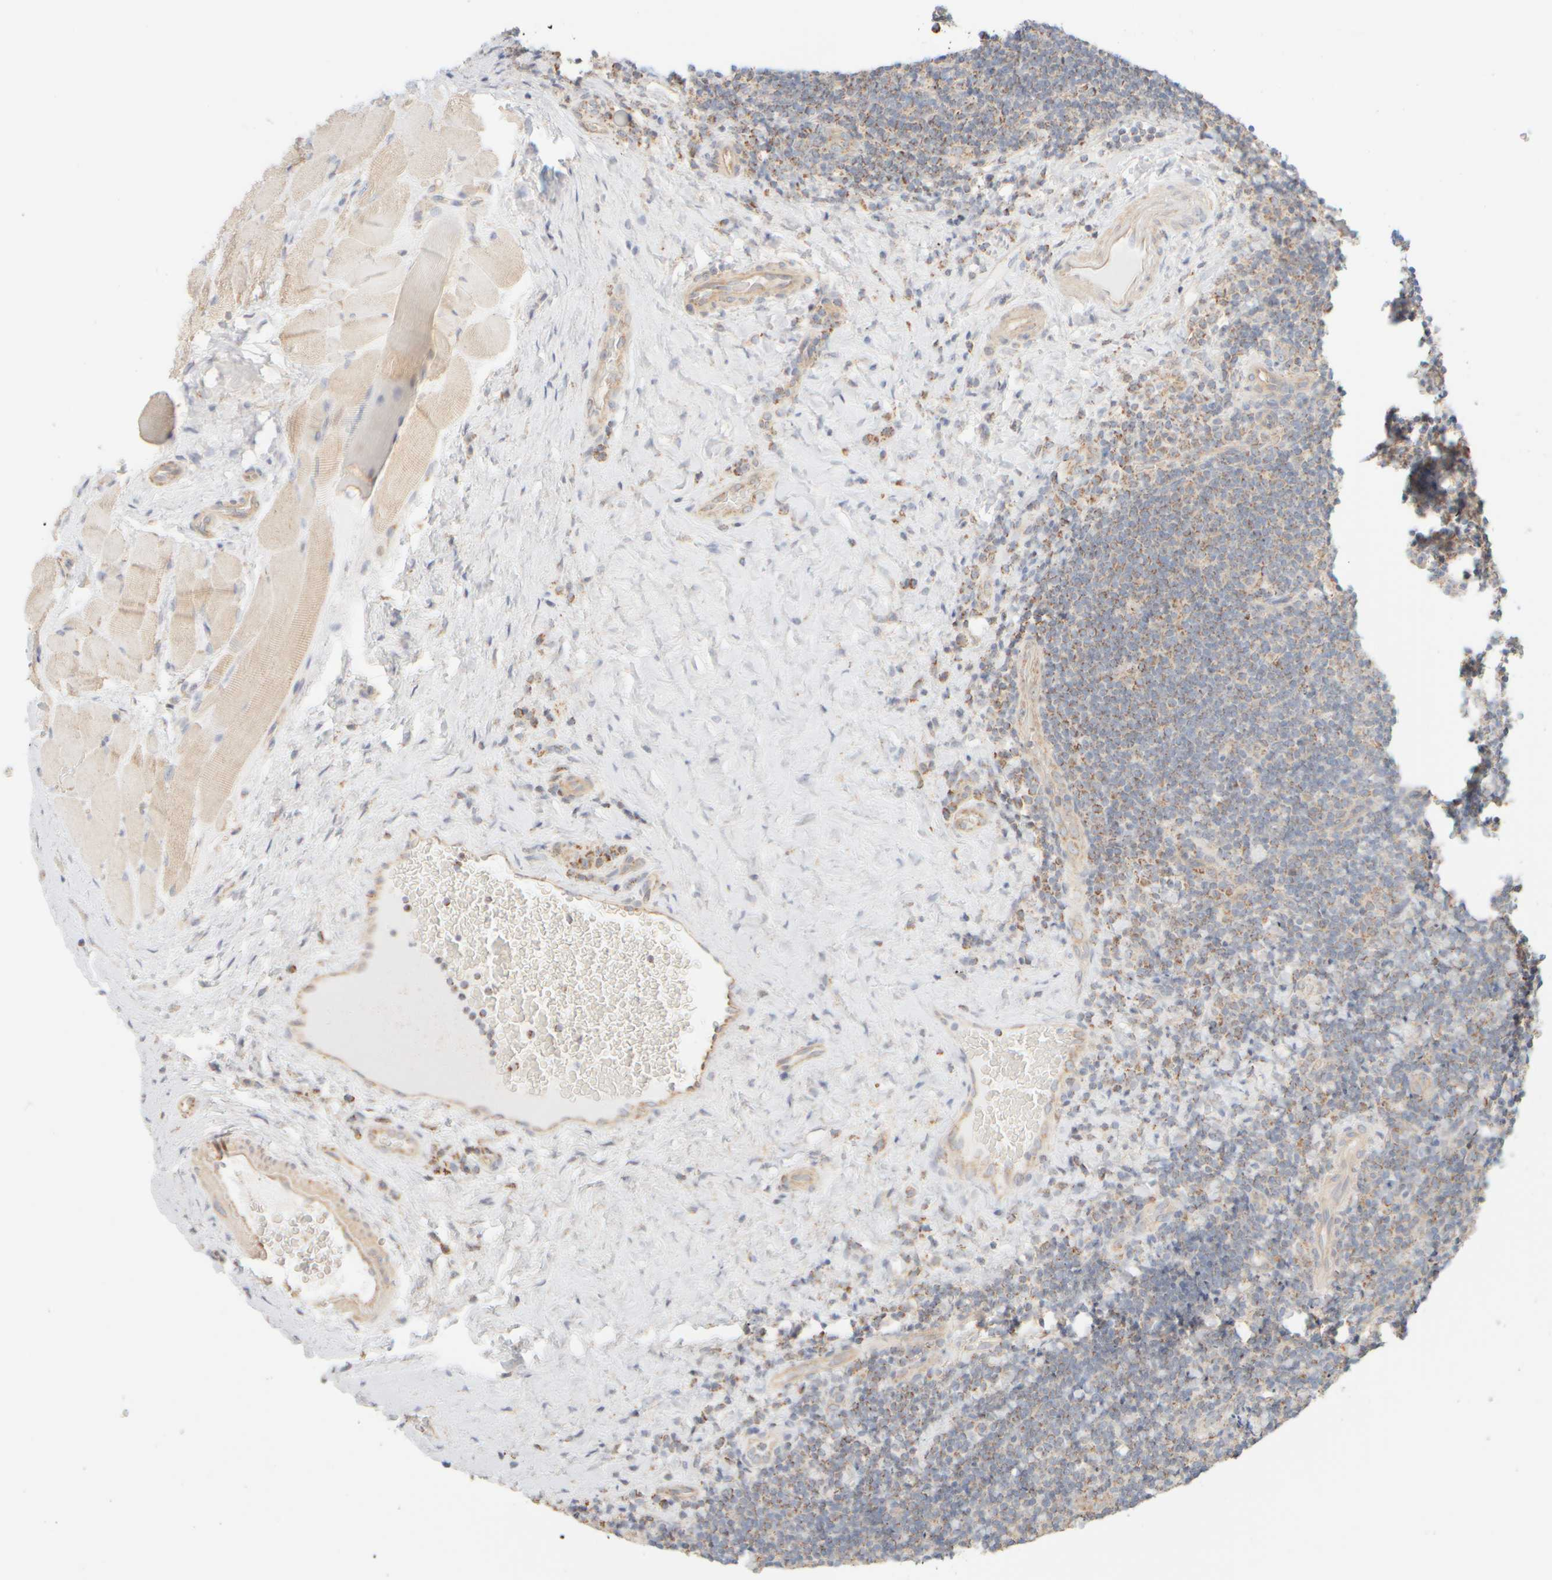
{"staining": {"intensity": "moderate", "quantity": "<25%", "location": "cytoplasmic/membranous"}, "tissue": "lymphoma", "cell_type": "Tumor cells", "image_type": "cancer", "snomed": [{"axis": "morphology", "description": "Malignant lymphoma, non-Hodgkin's type, High grade"}, {"axis": "topography", "description": "Tonsil"}], "caption": "Brown immunohistochemical staining in malignant lymphoma, non-Hodgkin's type (high-grade) shows moderate cytoplasmic/membranous staining in approximately <25% of tumor cells.", "gene": "APBB2", "patient": {"sex": "female", "age": 36}}